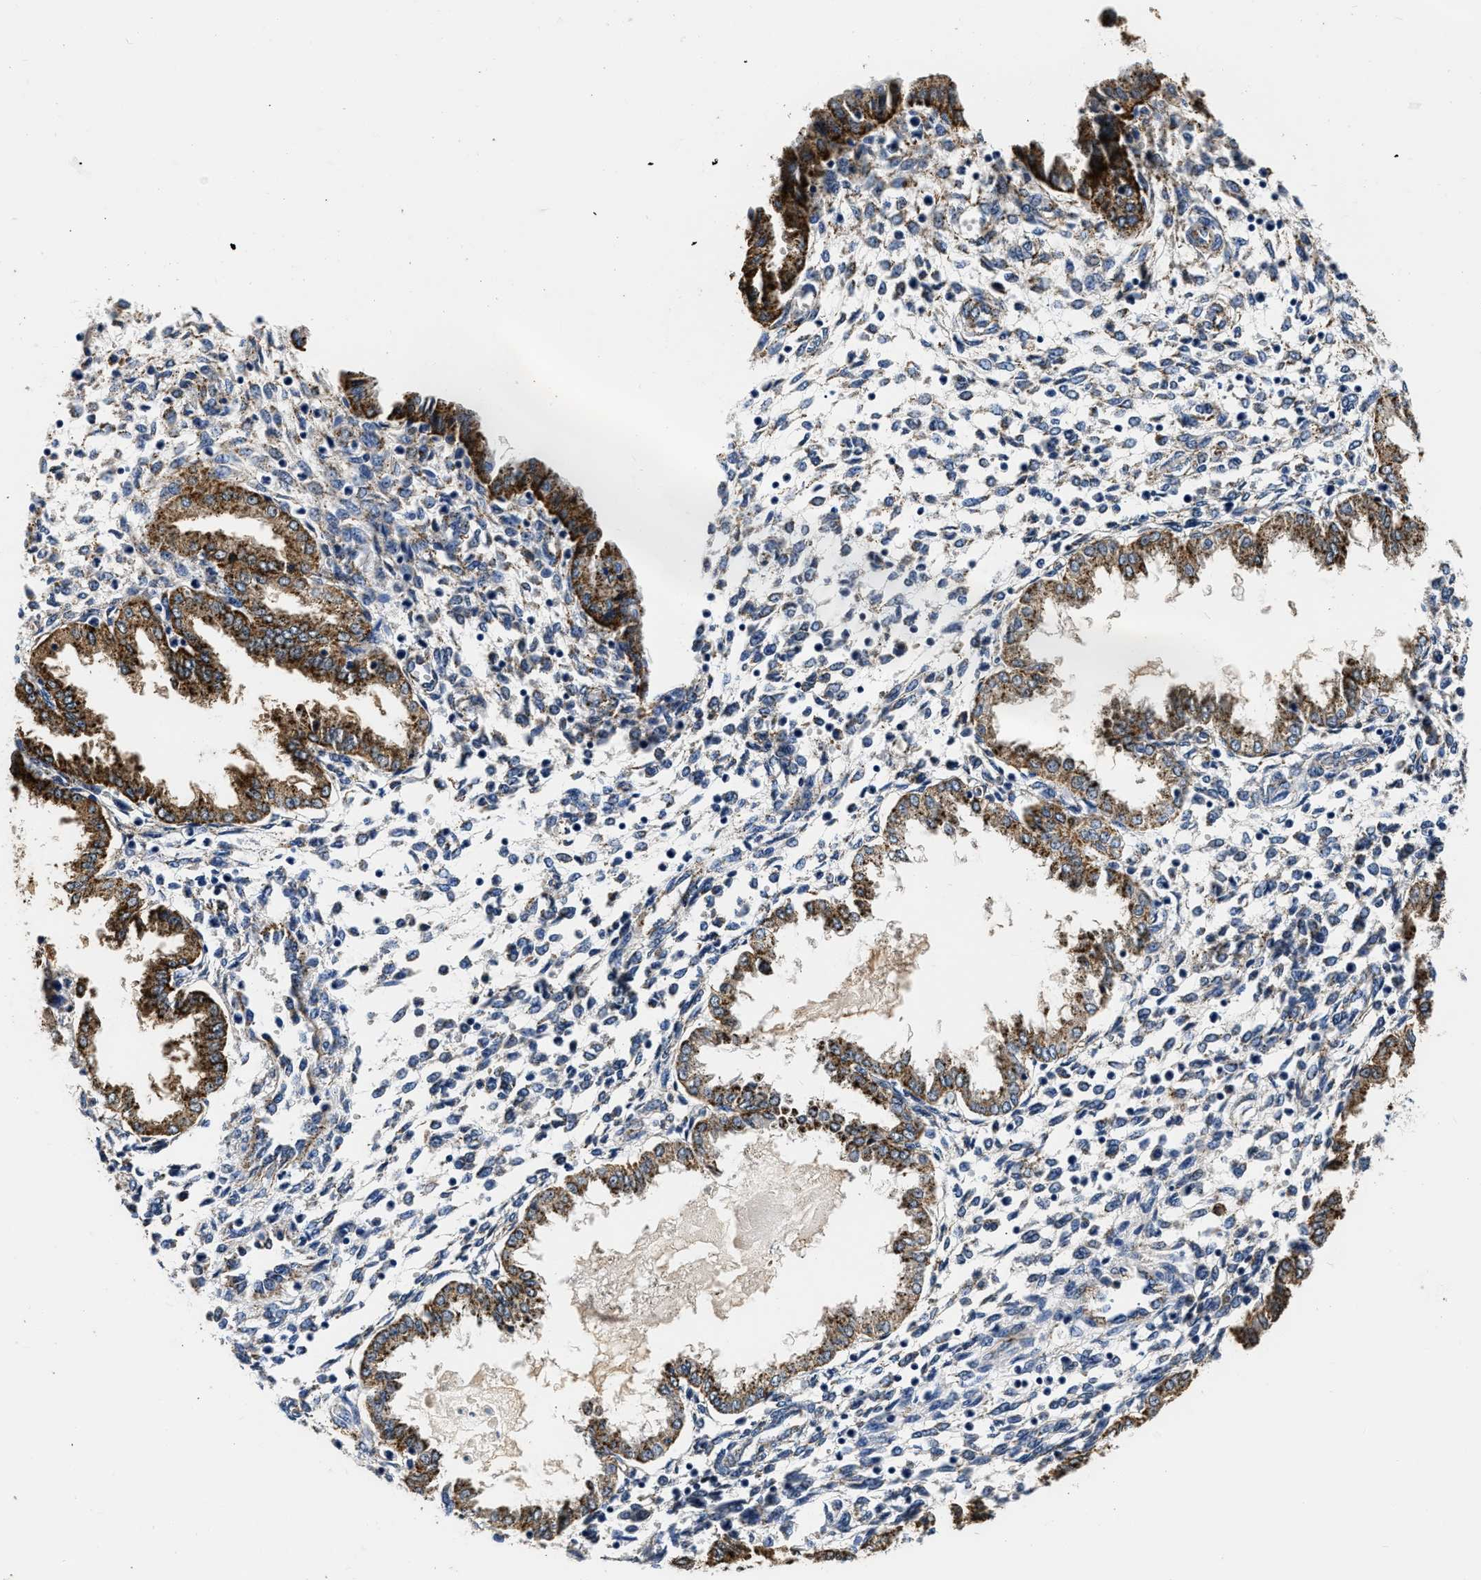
{"staining": {"intensity": "negative", "quantity": "none", "location": "none"}, "tissue": "endometrium", "cell_type": "Cells in endometrial stroma", "image_type": "normal", "snomed": [{"axis": "morphology", "description": "Normal tissue, NOS"}, {"axis": "topography", "description": "Endometrium"}], "caption": "The immunohistochemistry (IHC) micrograph has no significant positivity in cells in endometrial stroma of endometrium.", "gene": "GRN", "patient": {"sex": "female", "age": 33}}